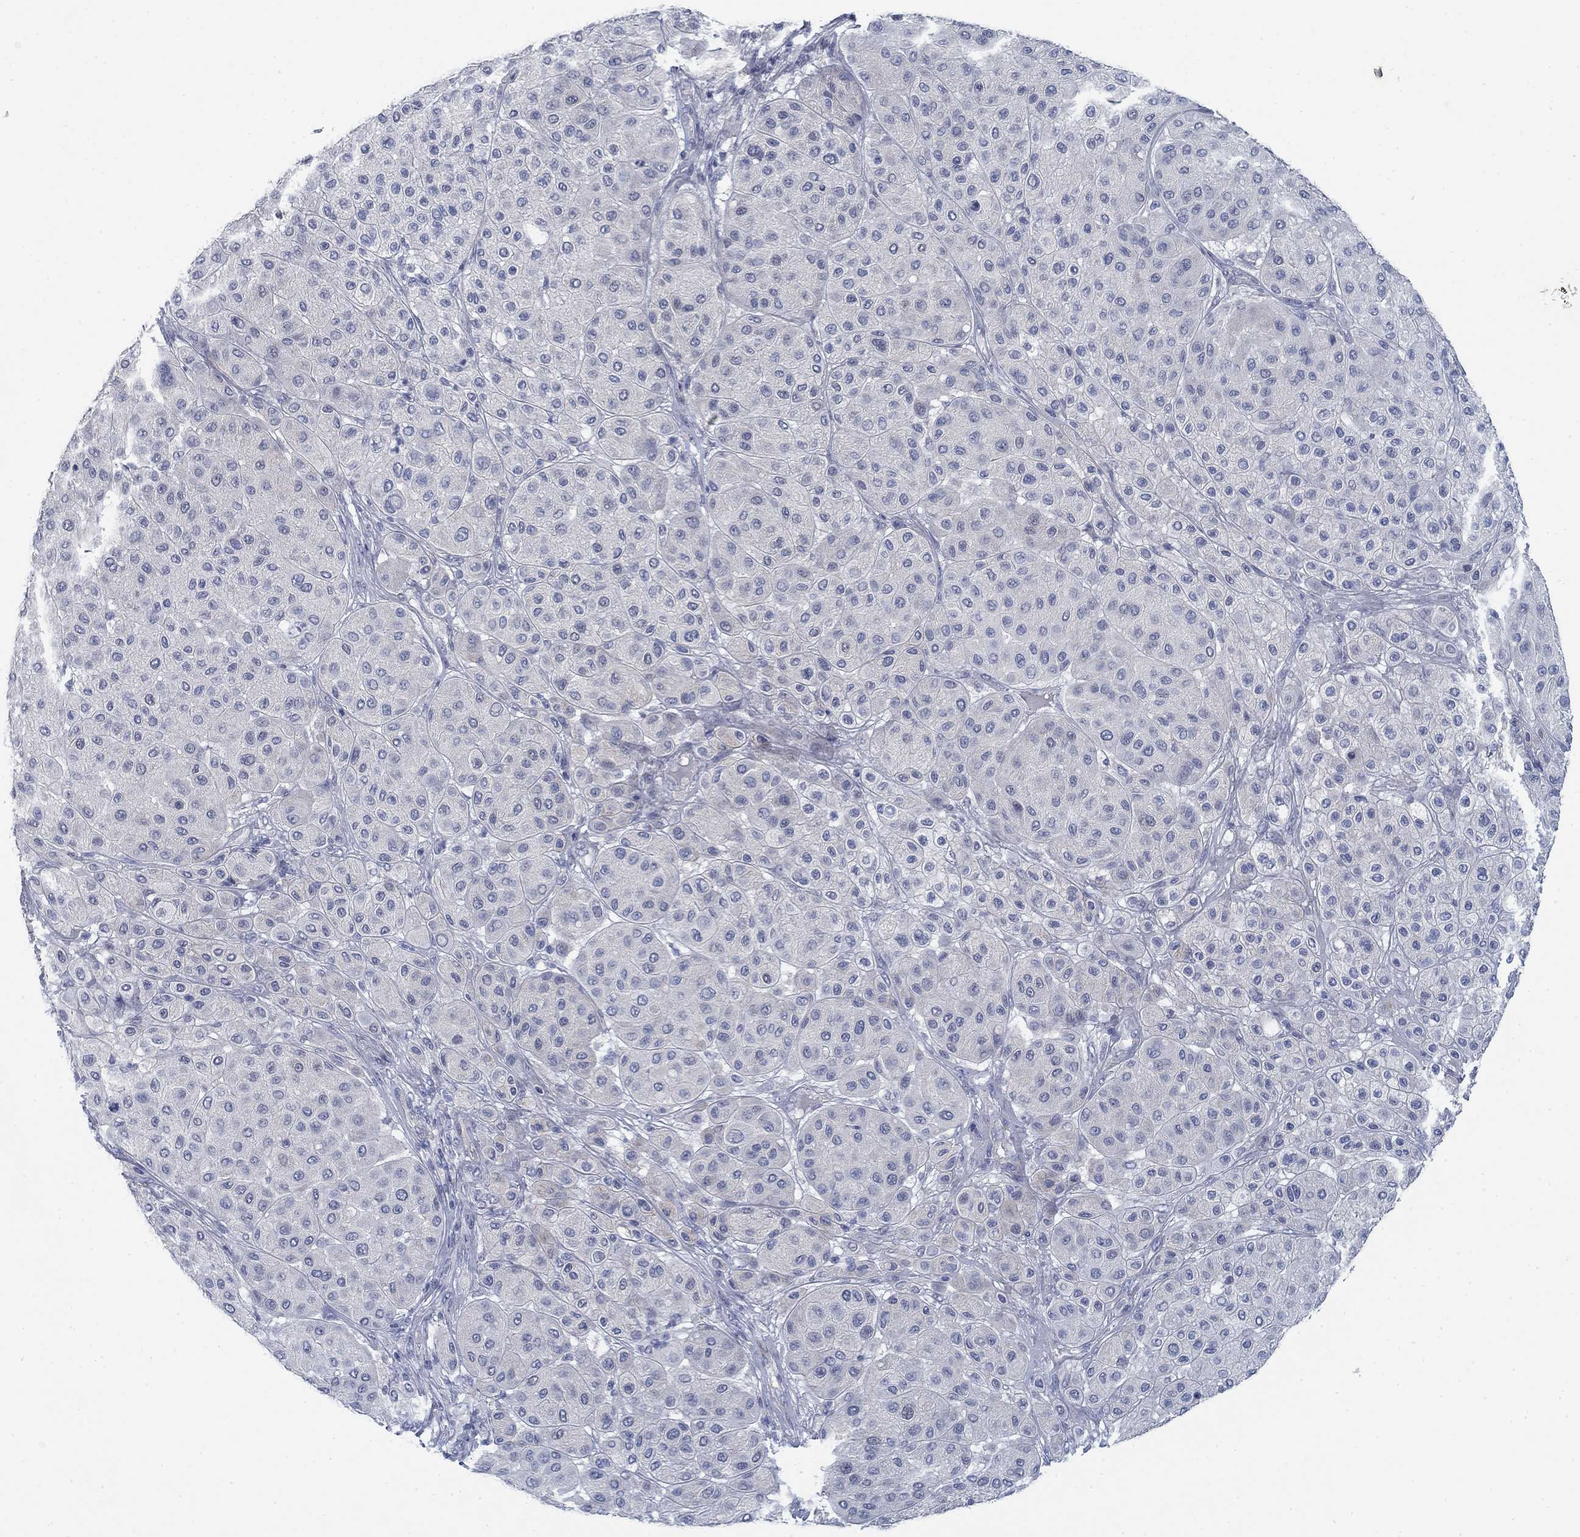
{"staining": {"intensity": "negative", "quantity": "none", "location": "none"}, "tissue": "melanoma", "cell_type": "Tumor cells", "image_type": "cancer", "snomed": [{"axis": "morphology", "description": "Malignant melanoma, Metastatic site"}, {"axis": "topography", "description": "Smooth muscle"}], "caption": "Tumor cells show no significant staining in malignant melanoma (metastatic site). The staining is performed using DAB brown chromogen with nuclei counter-stained in using hematoxylin.", "gene": "DNER", "patient": {"sex": "male", "age": 41}}